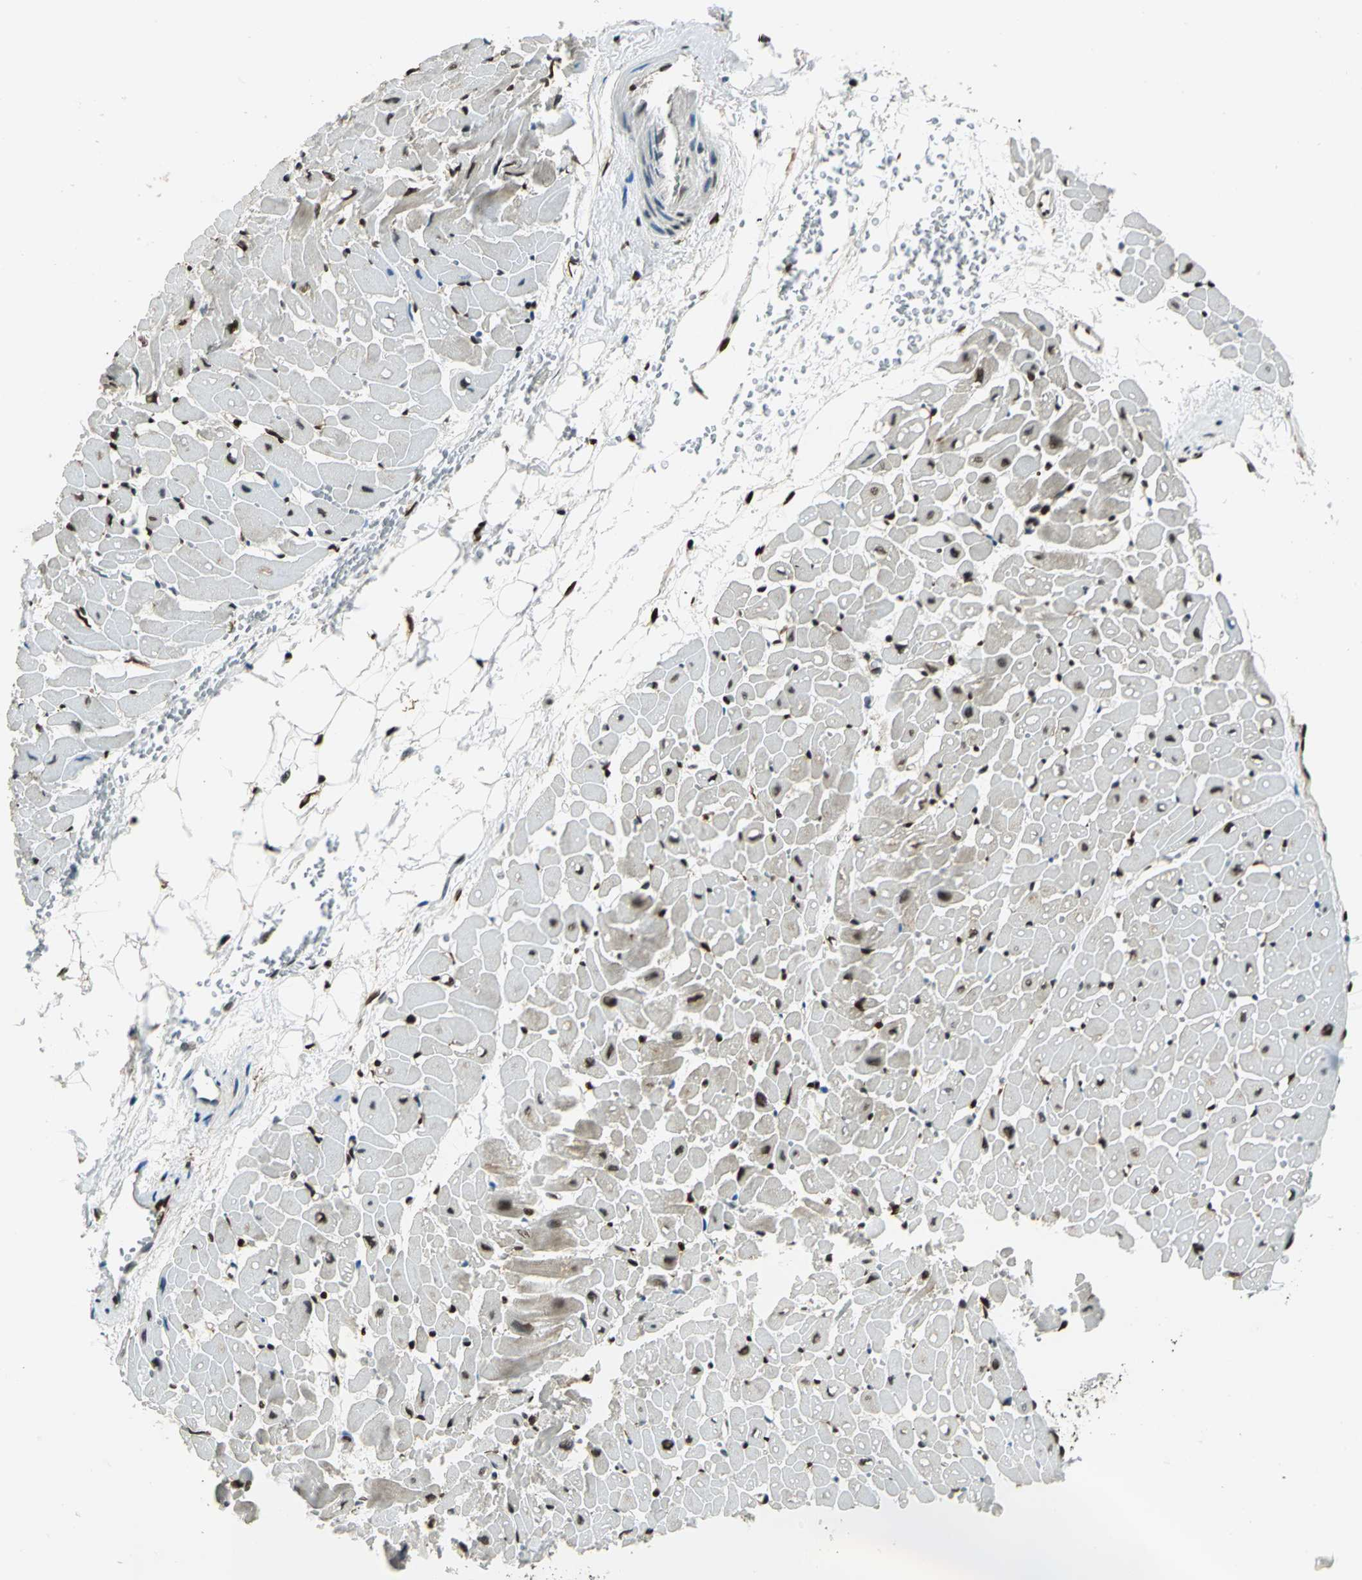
{"staining": {"intensity": "strong", "quantity": "25%-75%", "location": "cytoplasmic/membranous,nuclear"}, "tissue": "heart muscle", "cell_type": "Cardiomyocytes", "image_type": "normal", "snomed": [{"axis": "morphology", "description": "Normal tissue, NOS"}, {"axis": "topography", "description": "Heart"}], "caption": "Immunohistochemical staining of normal heart muscle displays strong cytoplasmic/membranous,nuclear protein staining in approximately 25%-75% of cardiomyocytes. (Stains: DAB in brown, nuclei in blue, Microscopy: brightfield microscopy at high magnification).", "gene": "NFIA", "patient": {"sex": "male", "age": 45}}